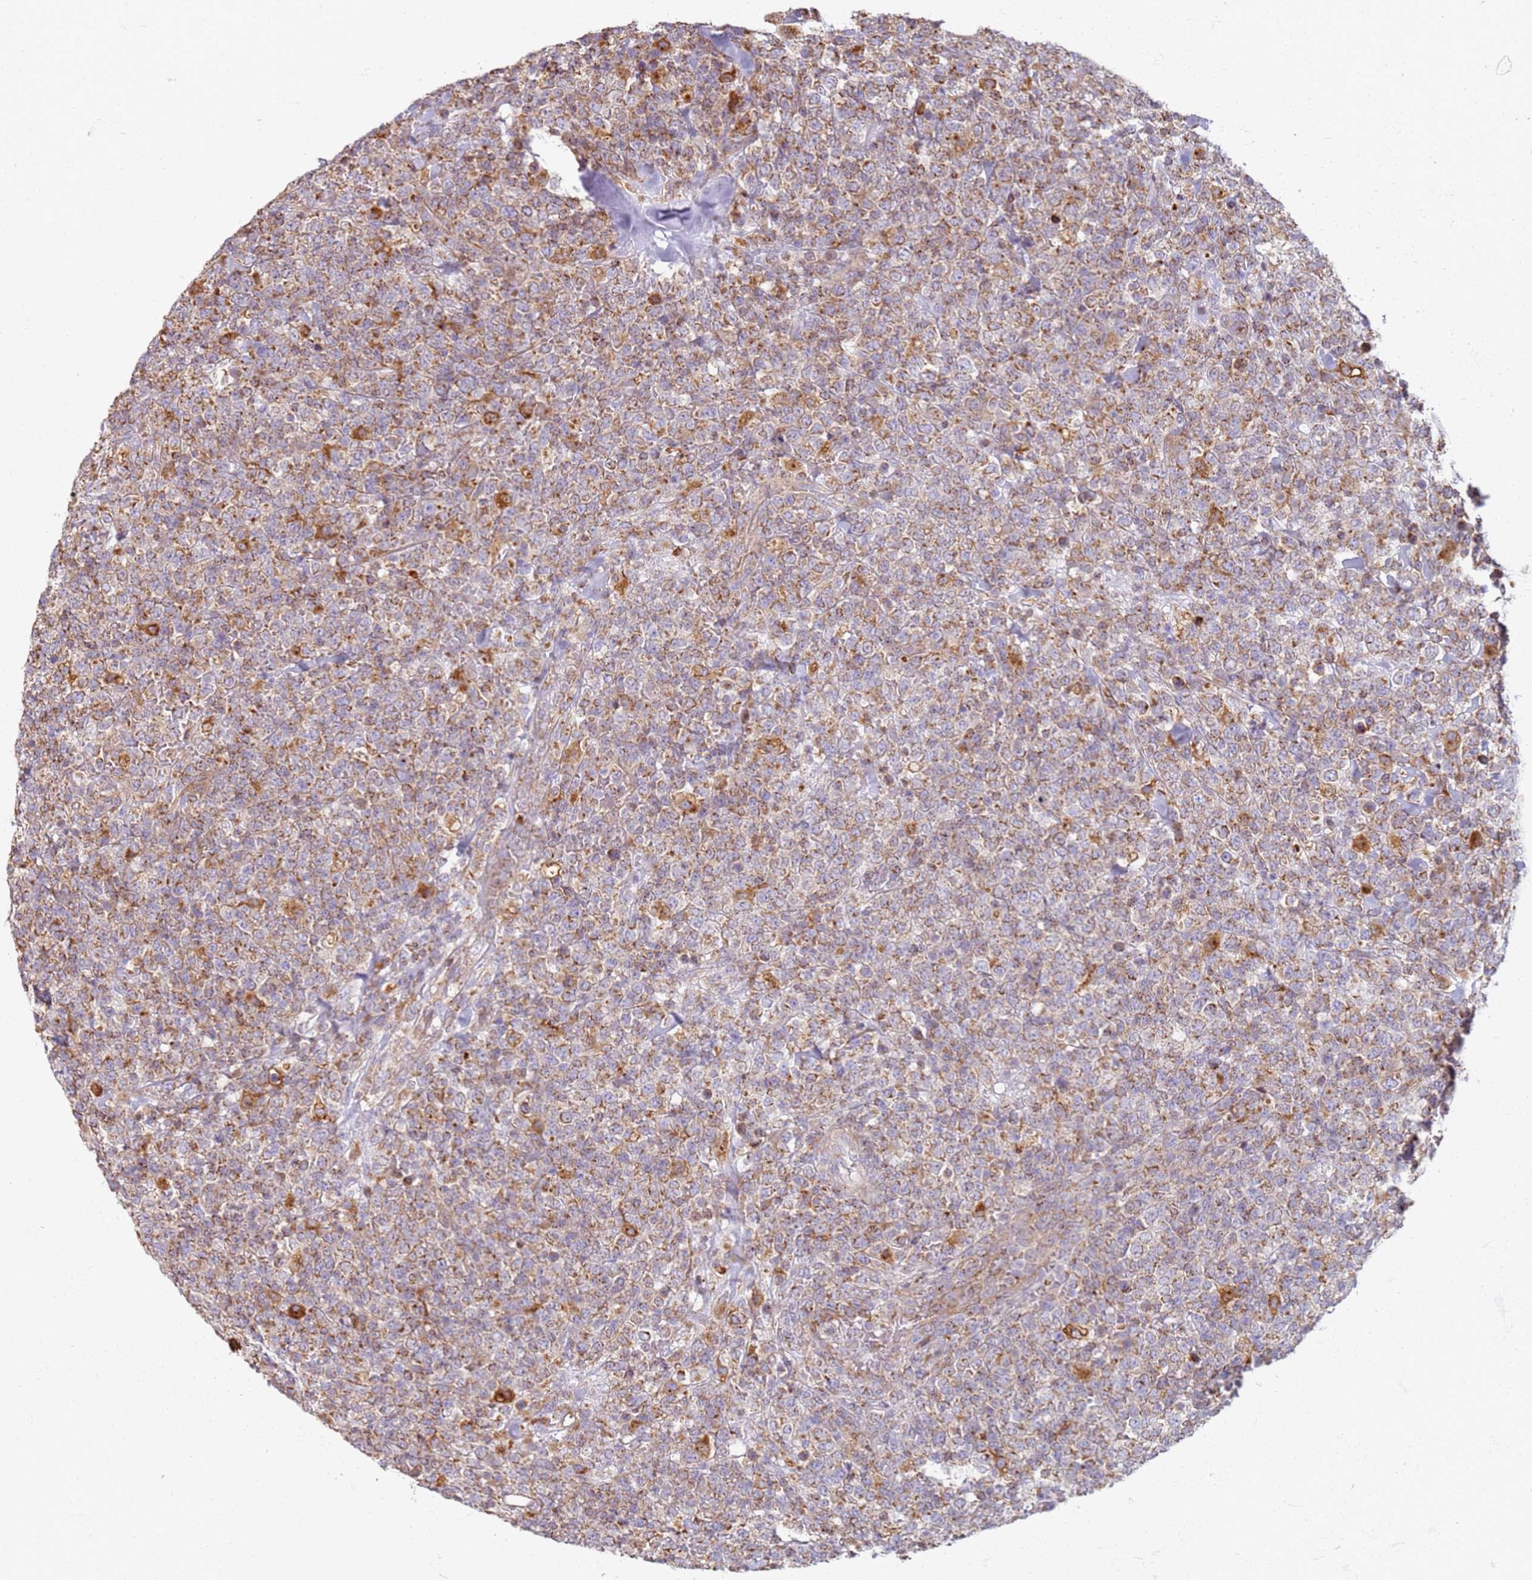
{"staining": {"intensity": "moderate", "quantity": ">75%", "location": "cytoplasmic/membranous"}, "tissue": "lymphoma", "cell_type": "Tumor cells", "image_type": "cancer", "snomed": [{"axis": "morphology", "description": "Malignant lymphoma, non-Hodgkin's type, High grade"}, {"axis": "topography", "description": "Colon"}], "caption": "This is an image of IHC staining of lymphoma, which shows moderate expression in the cytoplasmic/membranous of tumor cells.", "gene": "PROKR2", "patient": {"sex": "female", "age": 53}}